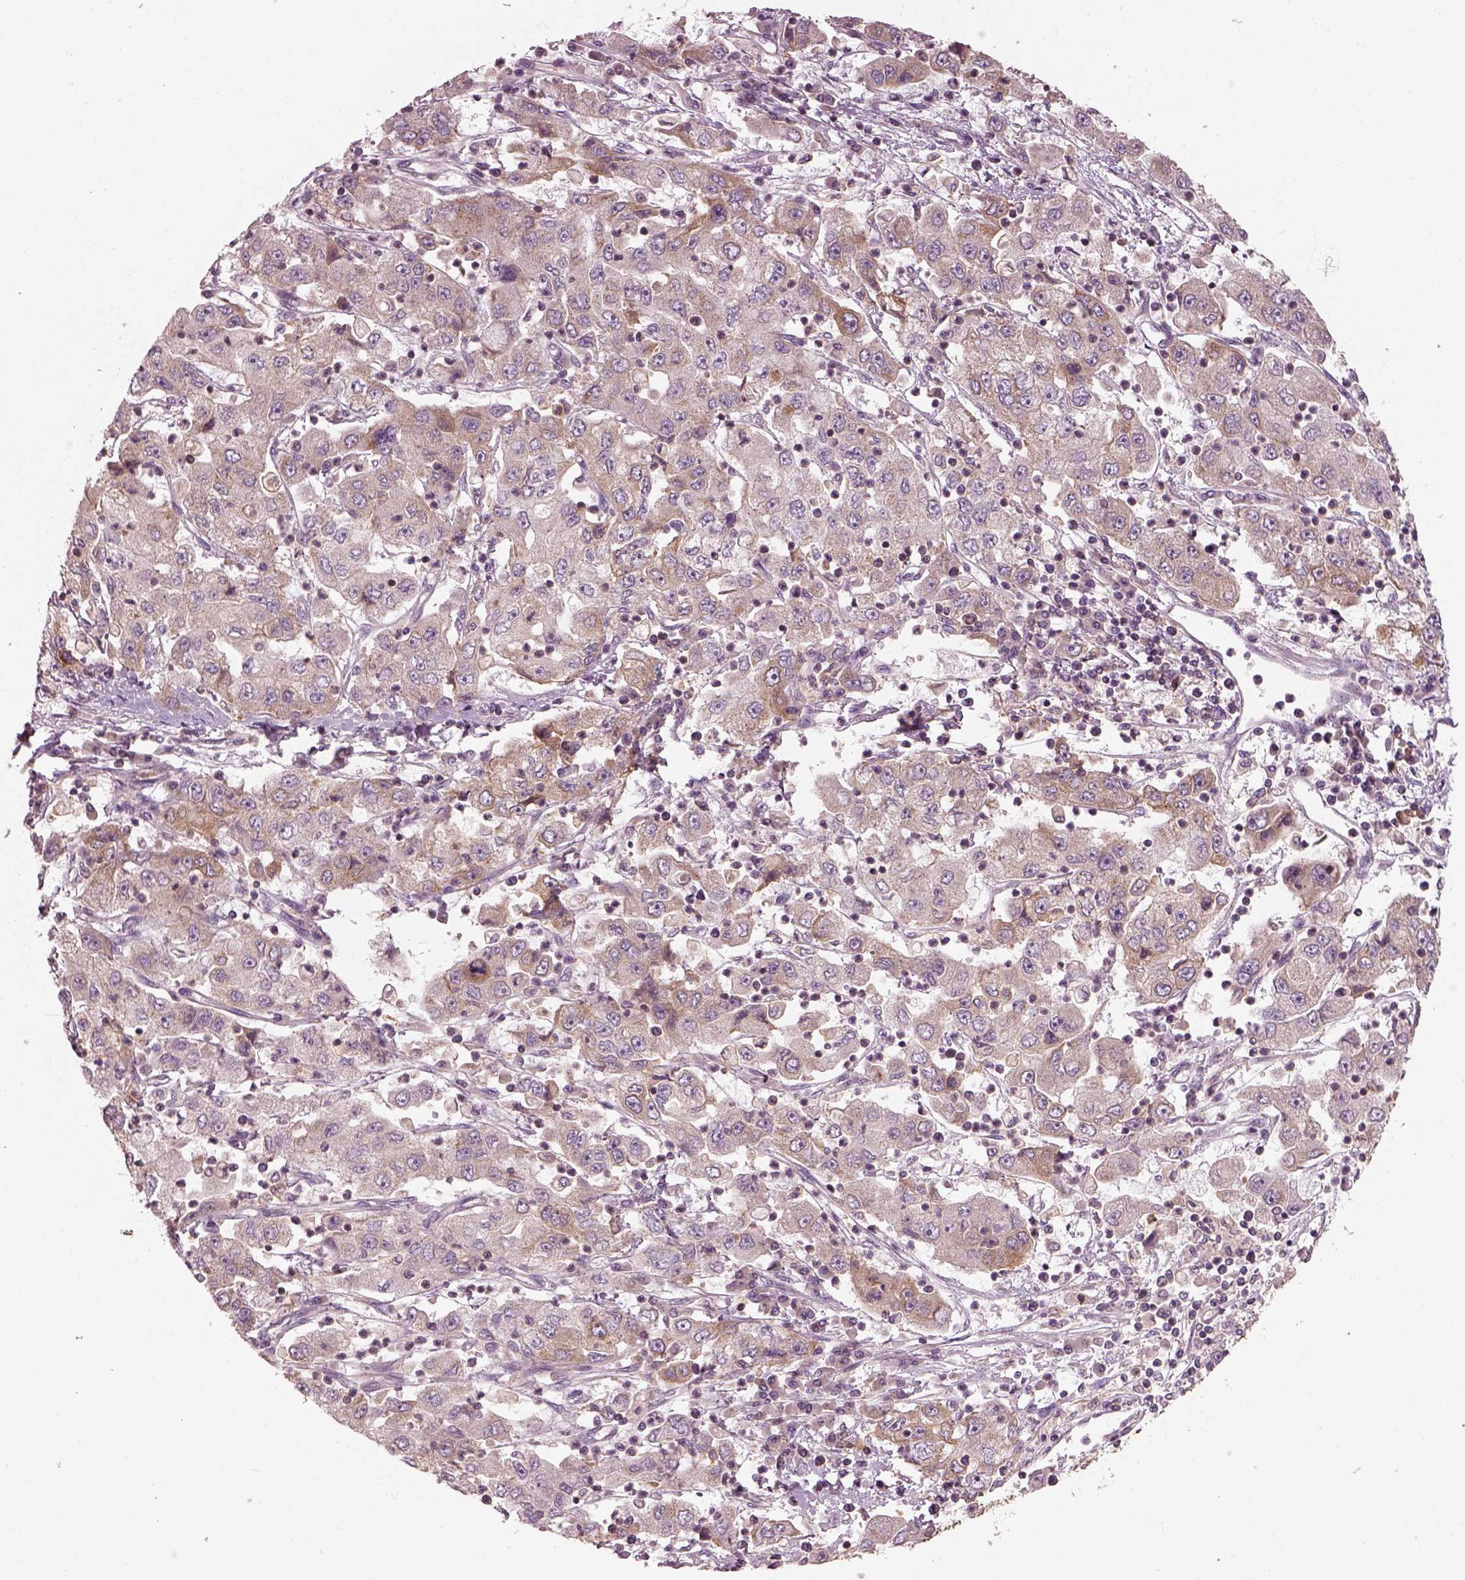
{"staining": {"intensity": "weak", "quantity": "<25%", "location": "cytoplasmic/membranous"}, "tissue": "cervical cancer", "cell_type": "Tumor cells", "image_type": "cancer", "snomed": [{"axis": "morphology", "description": "Squamous cell carcinoma, NOS"}, {"axis": "topography", "description": "Cervix"}], "caption": "Squamous cell carcinoma (cervical) stained for a protein using IHC shows no positivity tumor cells.", "gene": "CAD", "patient": {"sex": "female", "age": 36}}